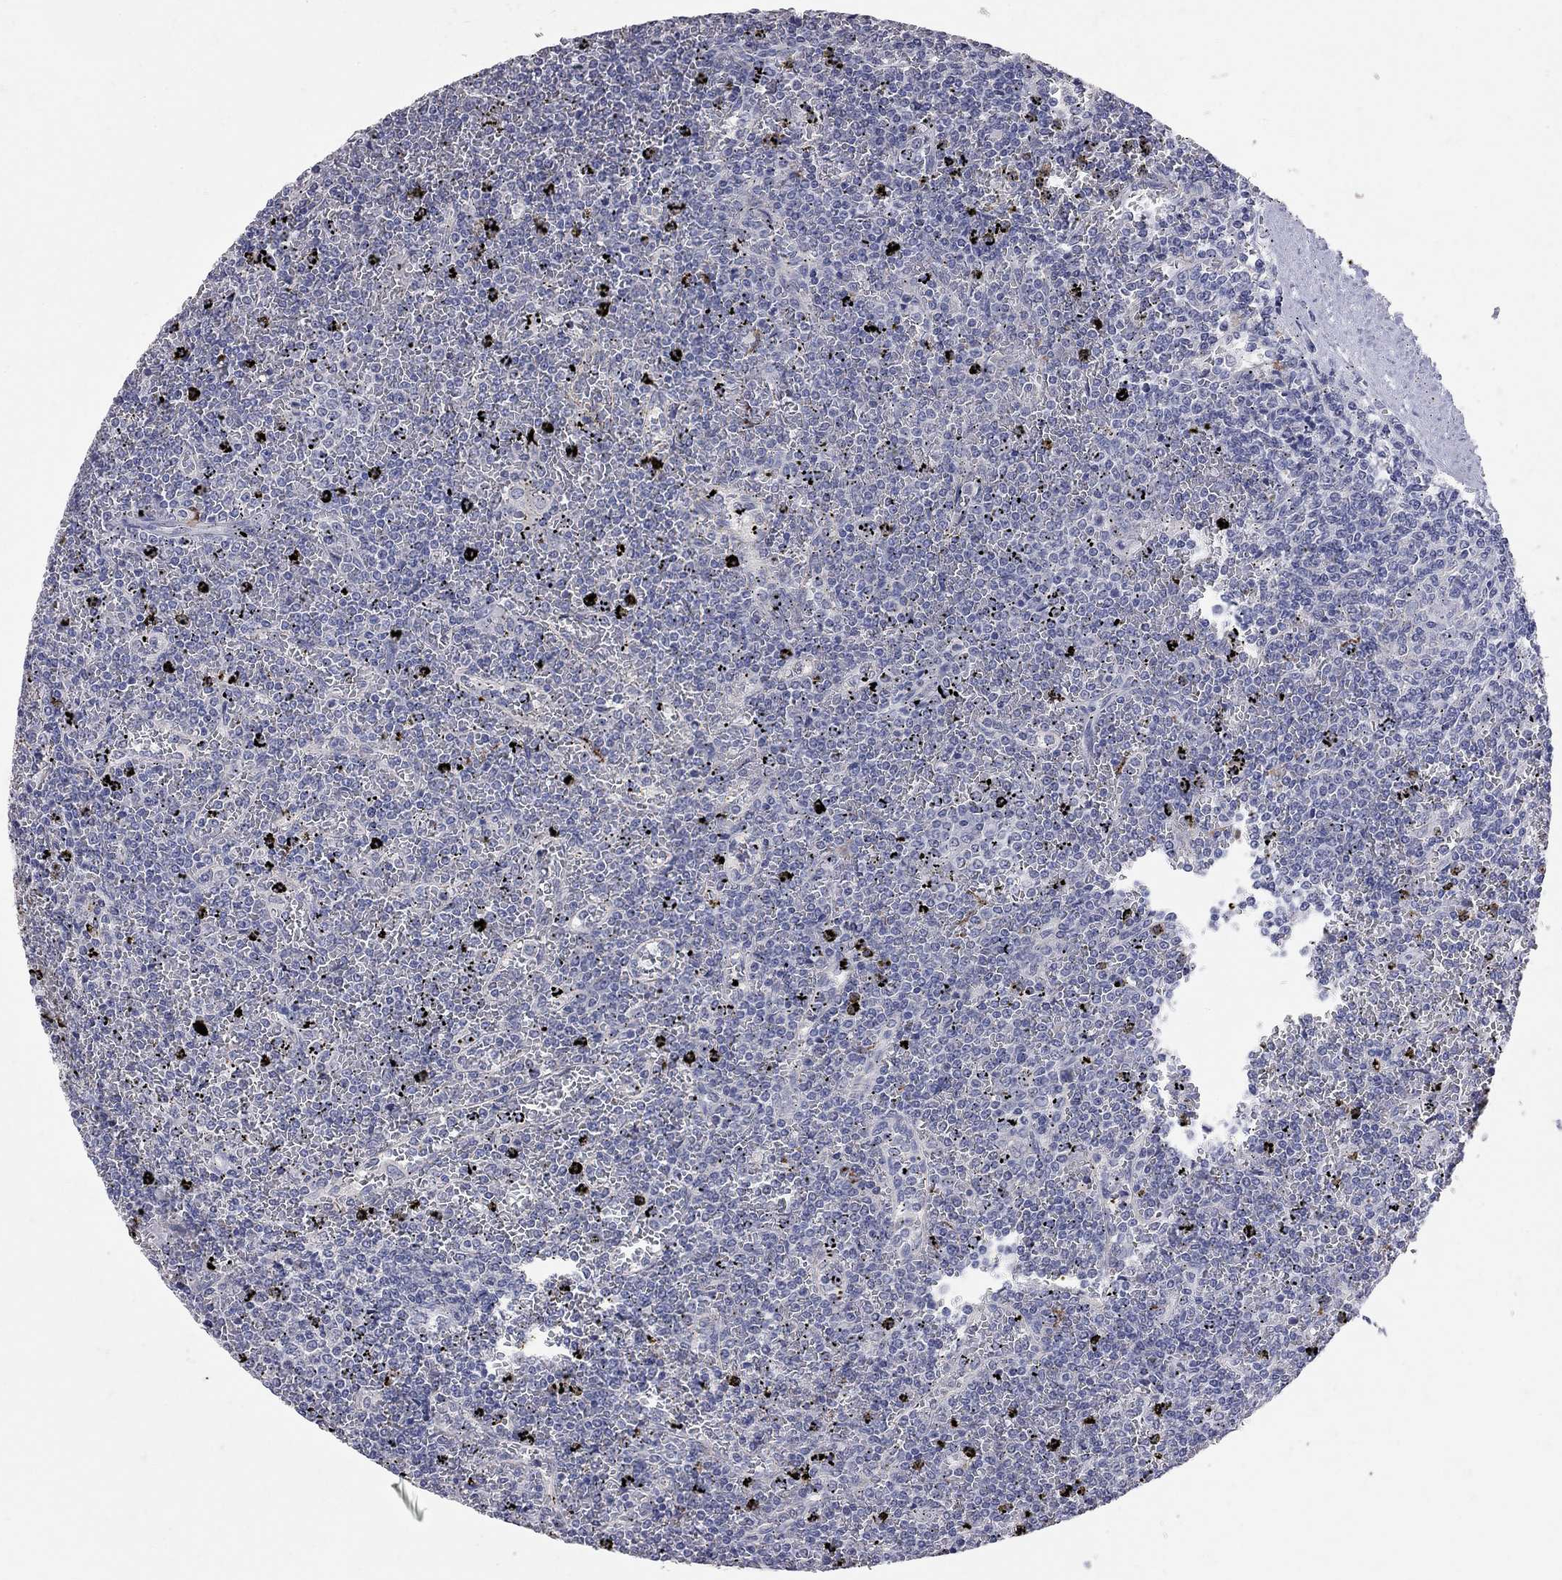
{"staining": {"intensity": "negative", "quantity": "none", "location": "none"}, "tissue": "lymphoma", "cell_type": "Tumor cells", "image_type": "cancer", "snomed": [{"axis": "morphology", "description": "Malignant lymphoma, non-Hodgkin's type, Low grade"}, {"axis": "topography", "description": "Spleen"}], "caption": "Immunohistochemistry of low-grade malignant lymphoma, non-Hodgkin's type reveals no staining in tumor cells.", "gene": "NOS2", "patient": {"sex": "female", "age": 77}}